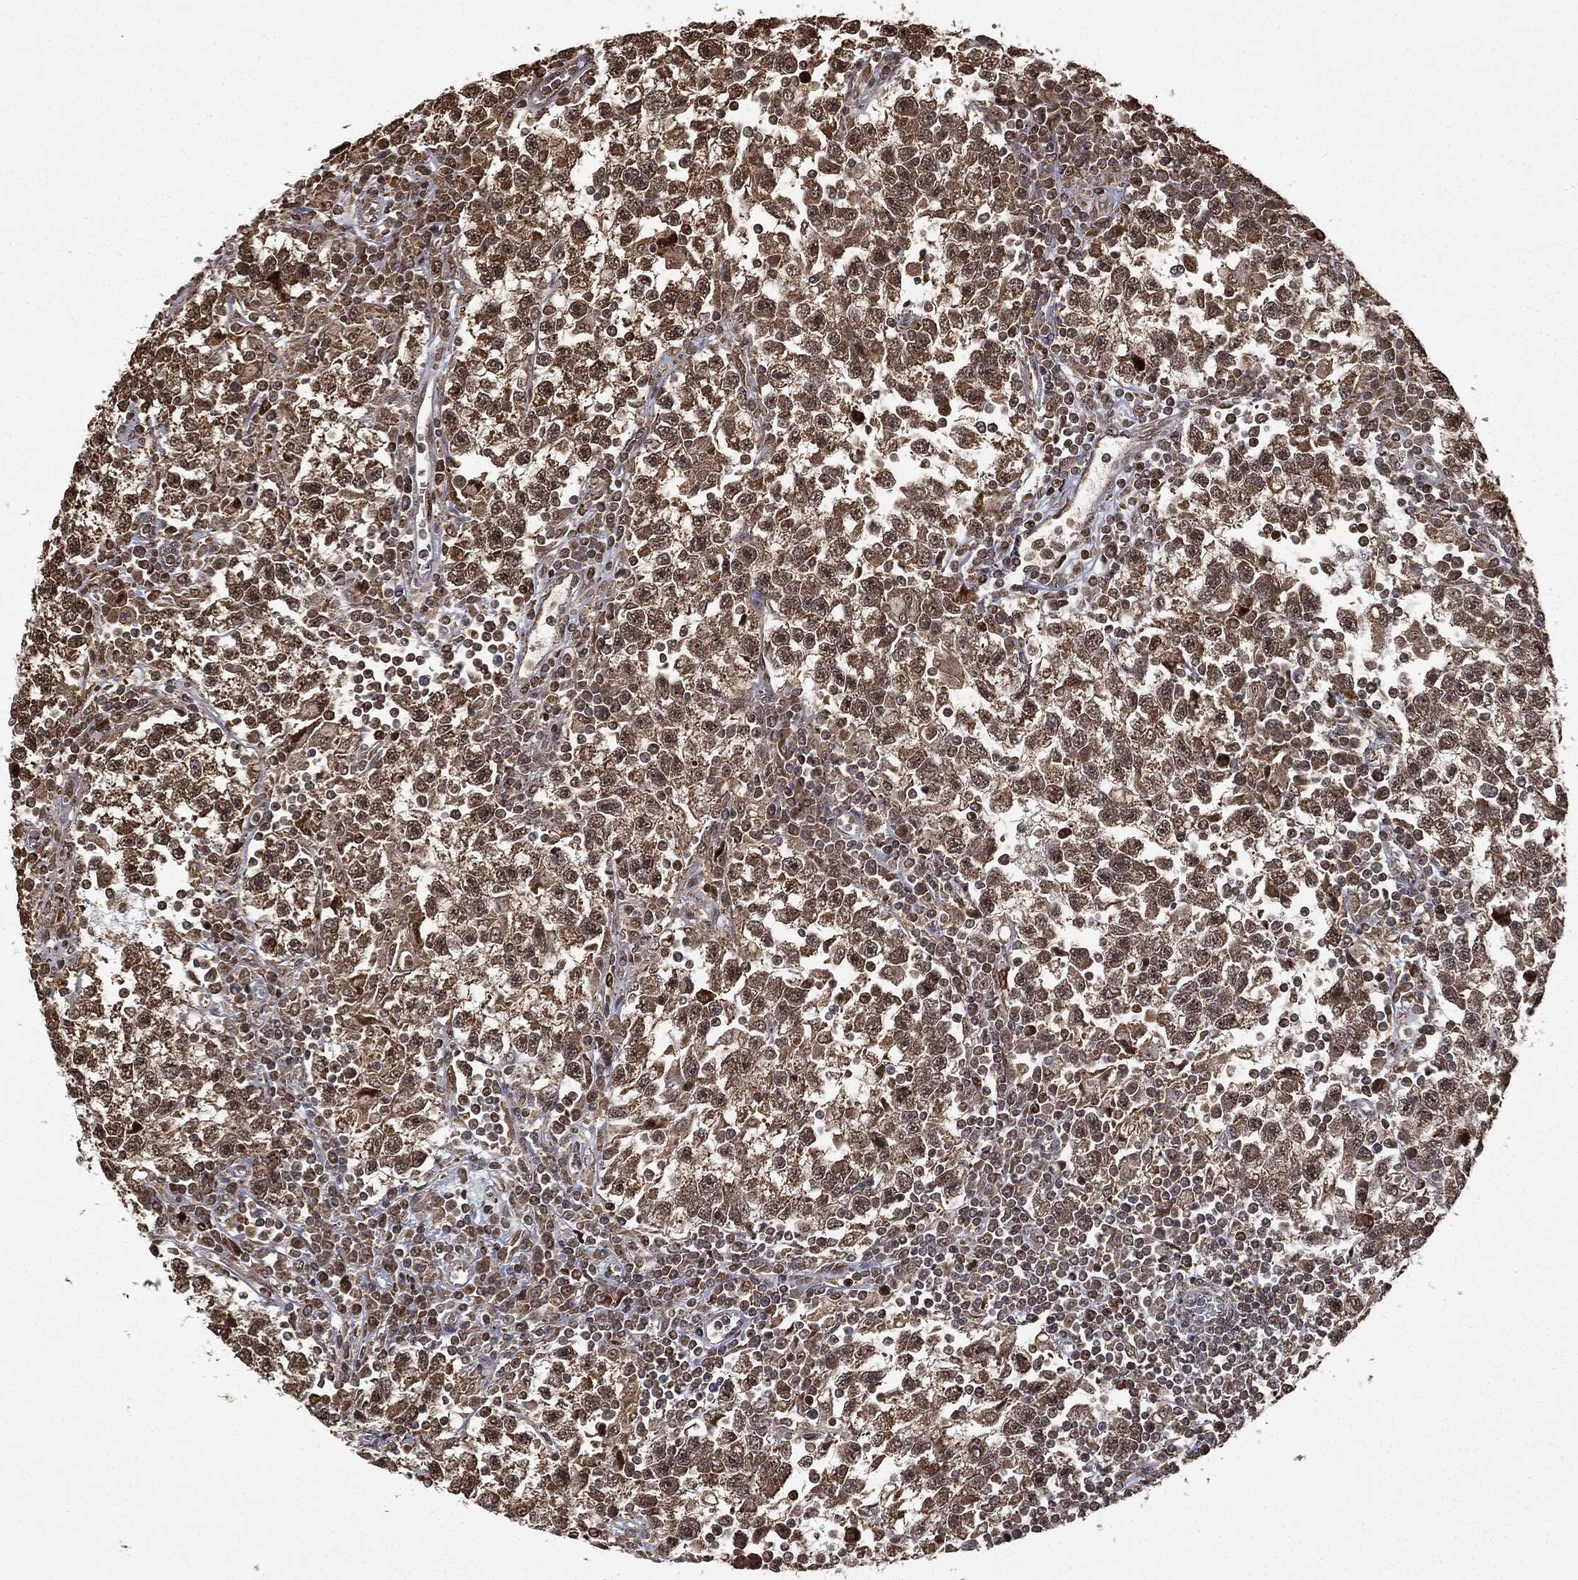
{"staining": {"intensity": "moderate", "quantity": ">75%", "location": "cytoplasmic/membranous,nuclear"}, "tissue": "testis cancer", "cell_type": "Tumor cells", "image_type": "cancer", "snomed": [{"axis": "morphology", "description": "Seminoma, NOS"}, {"axis": "topography", "description": "Testis"}], "caption": "High-power microscopy captured an immunohistochemistry photomicrograph of testis cancer (seminoma), revealing moderate cytoplasmic/membranous and nuclear positivity in about >75% of tumor cells.", "gene": "ZNHIT6", "patient": {"sex": "male", "age": 47}}